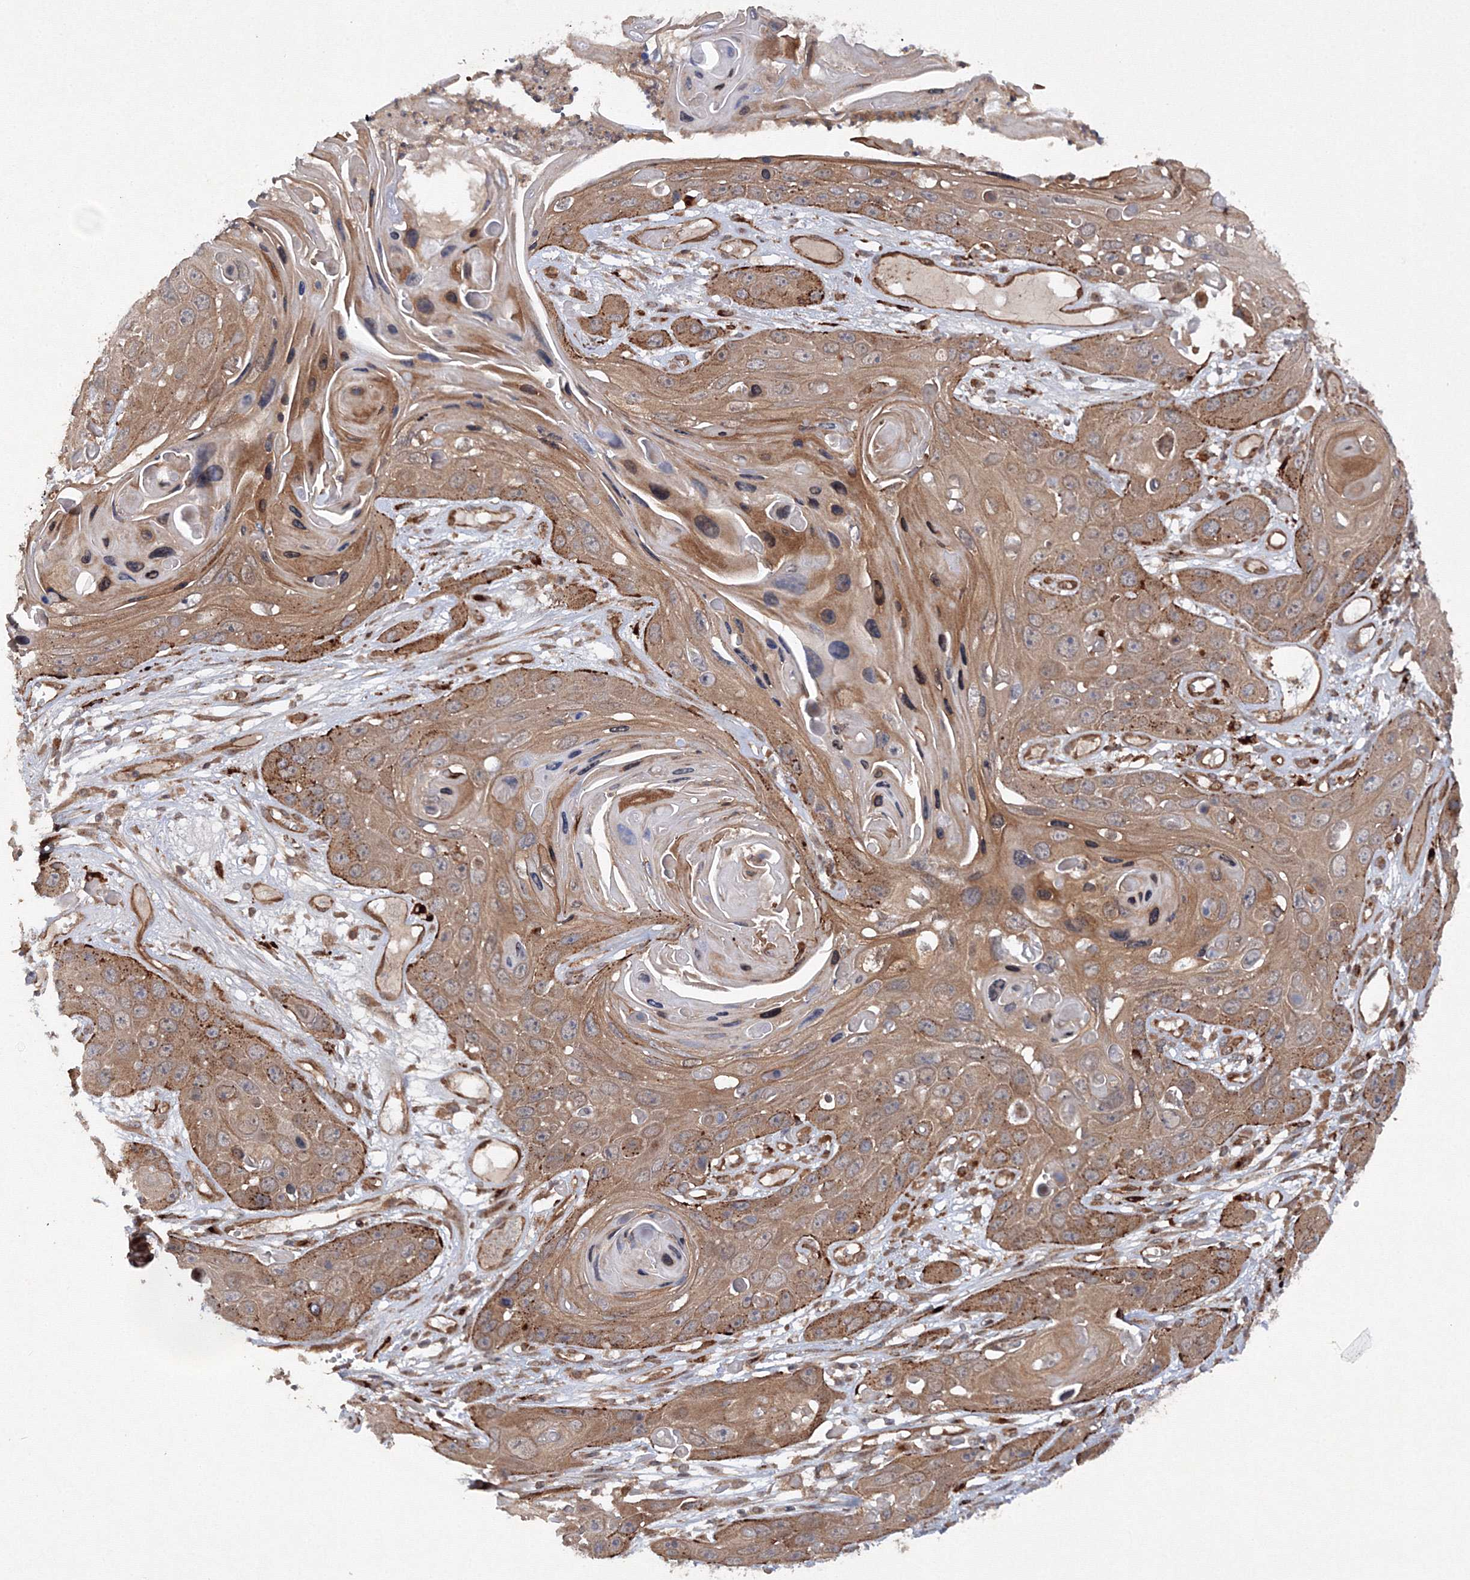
{"staining": {"intensity": "moderate", "quantity": ">75%", "location": "cytoplasmic/membranous"}, "tissue": "skin cancer", "cell_type": "Tumor cells", "image_type": "cancer", "snomed": [{"axis": "morphology", "description": "Squamous cell carcinoma, NOS"}, {"axis": "topography", "description": "Skin"}], "caption": "High-magnification brightfield microscopy of squamous cell carcinoma (skin) stained with DAB (3,3'-diaminobenzidine) (brown) and counterstained with hematoxylin (blue). tumor cells exhibit moderate cytoplasmic/membranous positivity is appreciated in about>75% of cells.", "gene": "DCTD", "patient": {"sex": "male", "age": 55}}